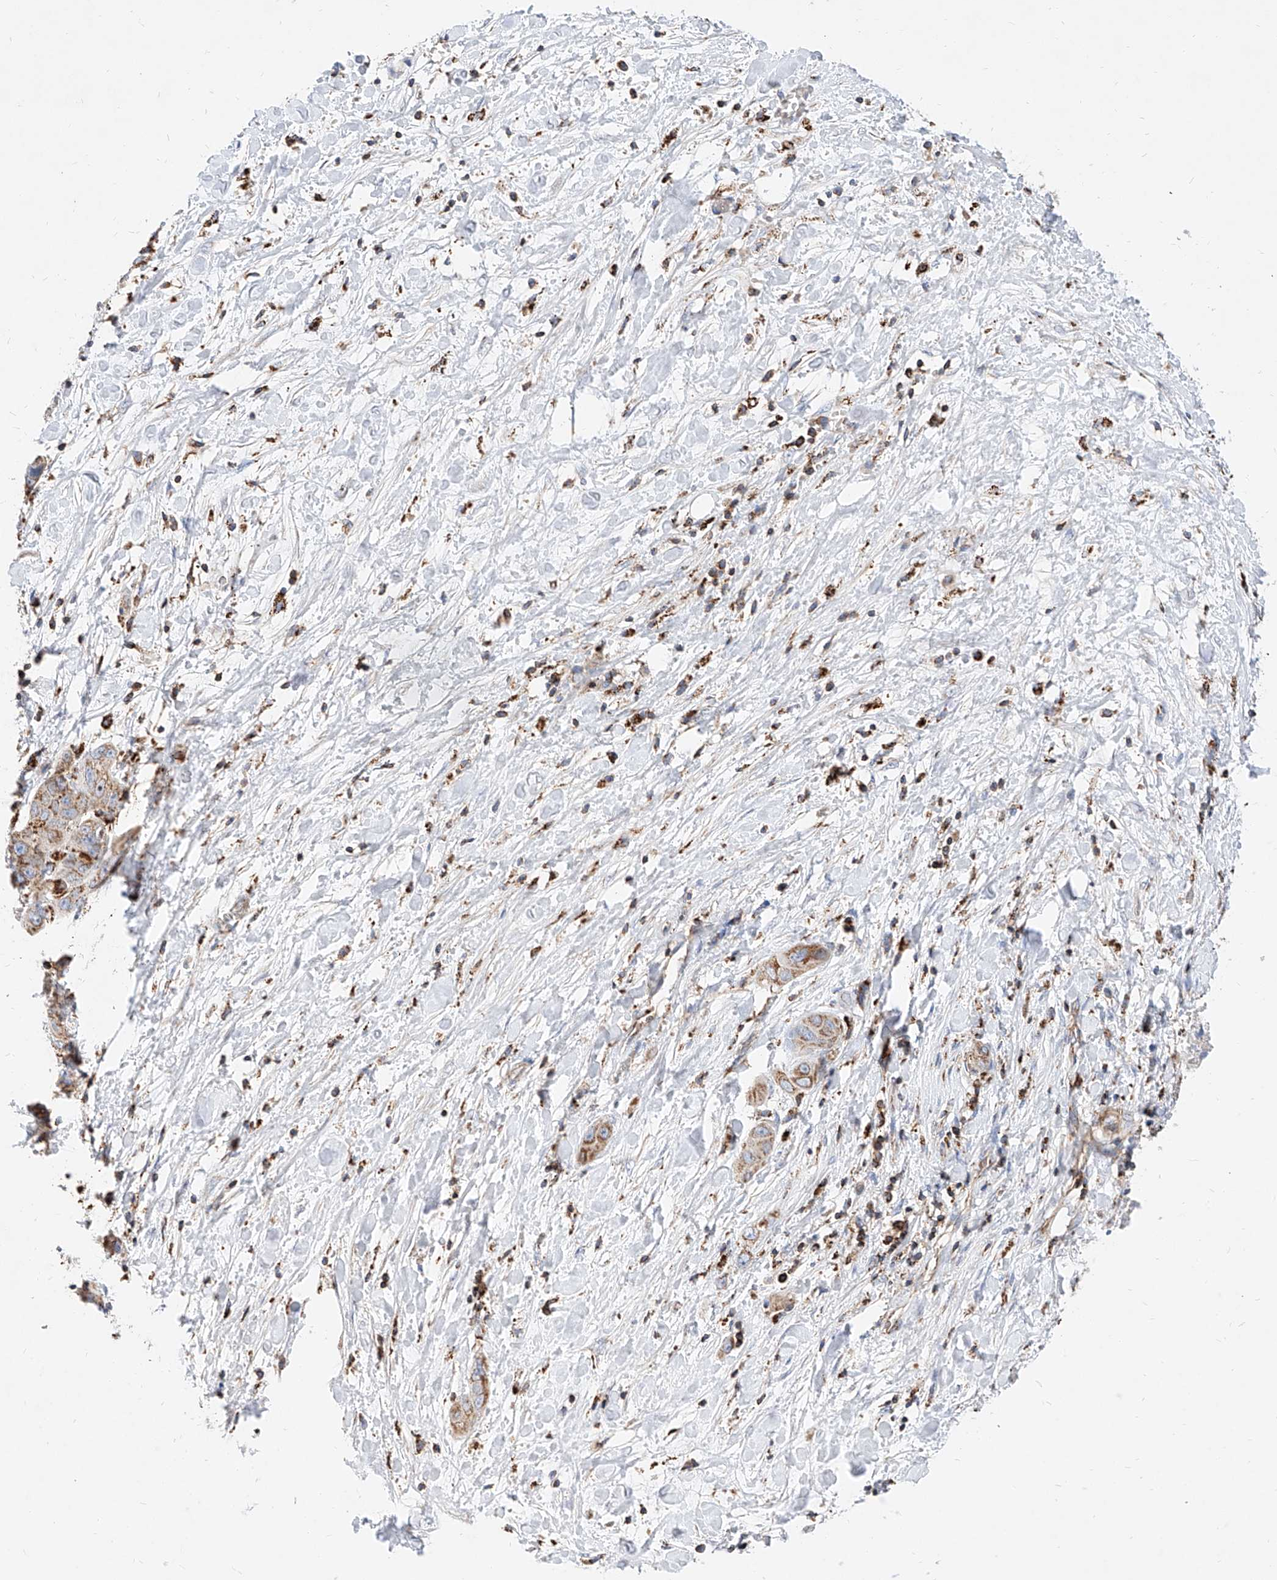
{"staining": {"intensity": "moderate", "quantity": ">75%", "location": "cytoplasmic/membranous"}, "tissue": "liver cancer", "cell_type": "Tumor cells", "image_type": "cancer", "snomed": [{"axis": "morphology", "description": "Cholangiocarcinoma"}, {"axis": "topography", "description": "Liver"}], "caption": "Immunohistochemical staining of liver cancer (cholangiocarcinoma) demonstrates medium levels of moderate cytoplasmic/membranous protein expression in about >75% of tumor cells.", "gene": "CPNE5", "patient": {"sex": "female", "age": 52}}